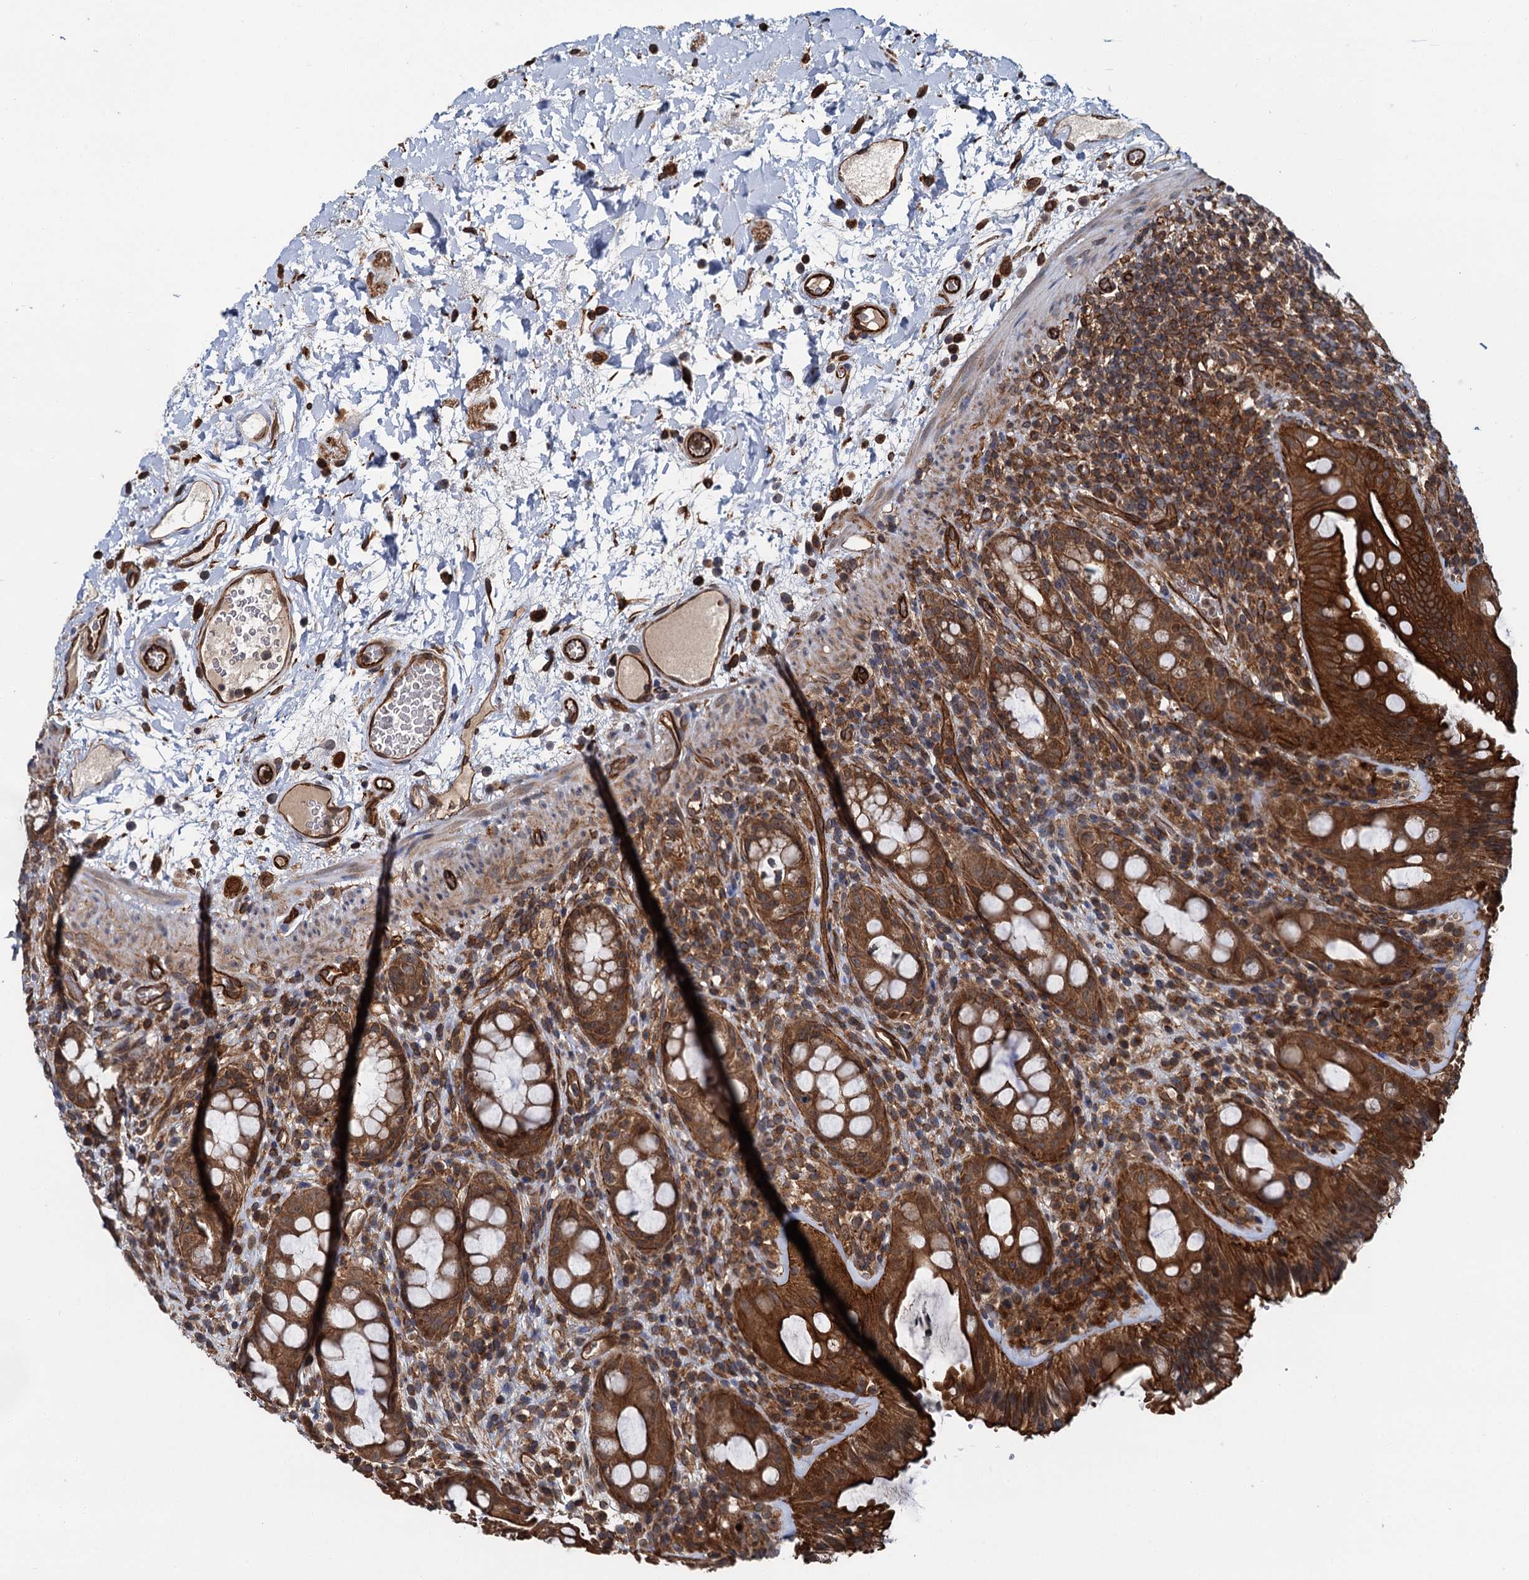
{"staining": {"intensity": "strong", "quantity": ">75%", "location": "cytoplasmic/membranous"}, "tissue": "rectum", "cell_type": "Glandular cells", "image_type": "normal", "snomed": [{"axis": "morphology", "description": "Normal tissue, NOS"}, {"axis": "topography", "description": "Rectum"}], "caption": "Immunohistochemistry (IHC) histopathology image of unremarkable rectum: human rectum stained using immunohistochemistry (IHC) shows high levels of strong protein expression localized specifically in the cytoplasmic/membranous of glandular cells, appearing as a cytoplasmic/membranous brown color.", "gene": "ZFYVE19", "patient": {"sex": "female", "age": 57}}